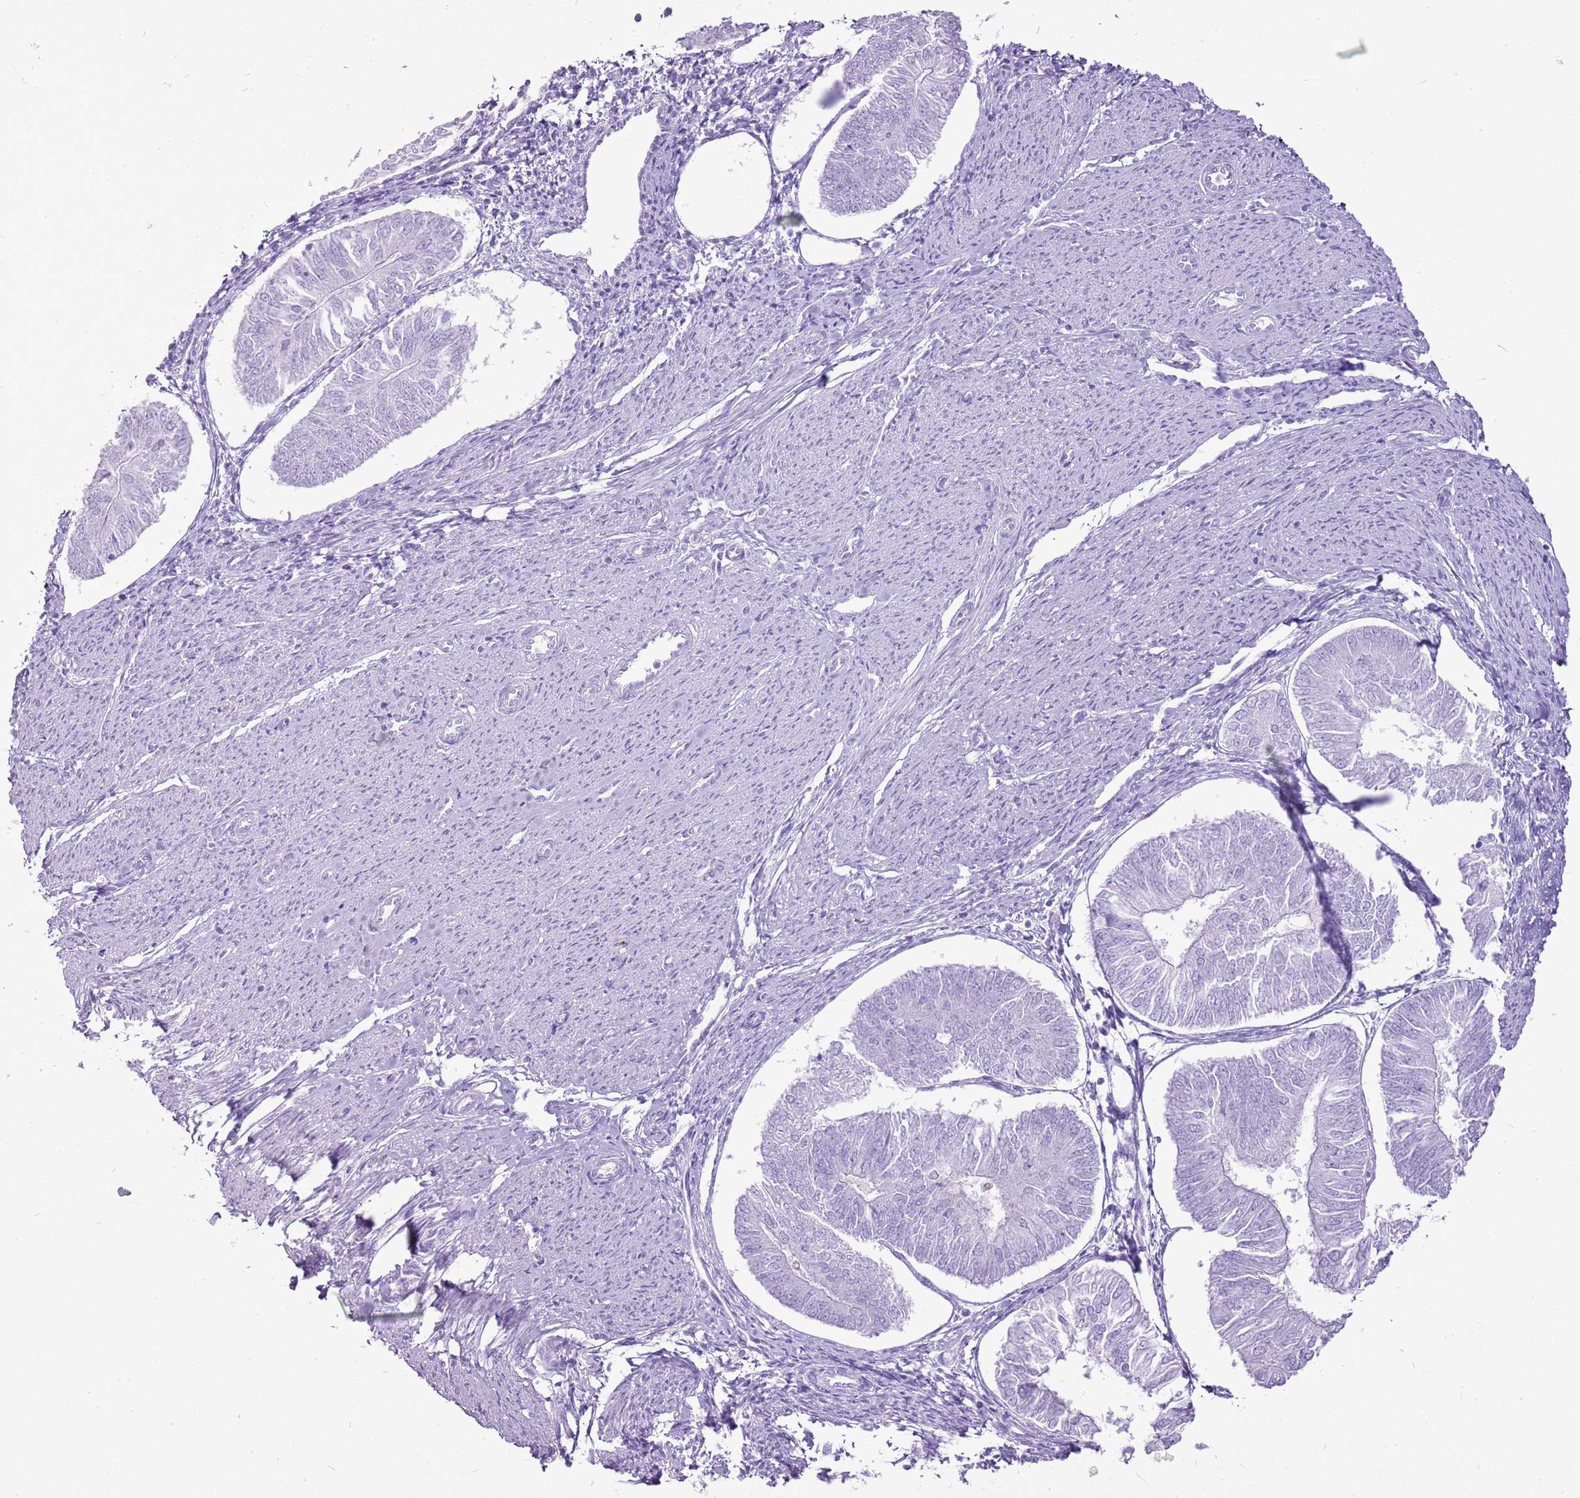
{"staining": {"intensity": "negative", "quantity": "none", "location": "none"}, "tissue": "endometrial cancer", "cell_type": "Tumor cells", "image_type": "cancer", "snomed": [{"axis": "morphology", "description": "Adenocarcinoma, NOS"}, {"axis": "topography", "description": "Endometrium"}], "caption": "Immunohistochemistry image of neoplastic tissue: endometrial cancer stained with DAB exhibits no significant protein positivity in tumor cells.", "gene": "CNFN", "patient": {"sex": "female", "age": 58}}